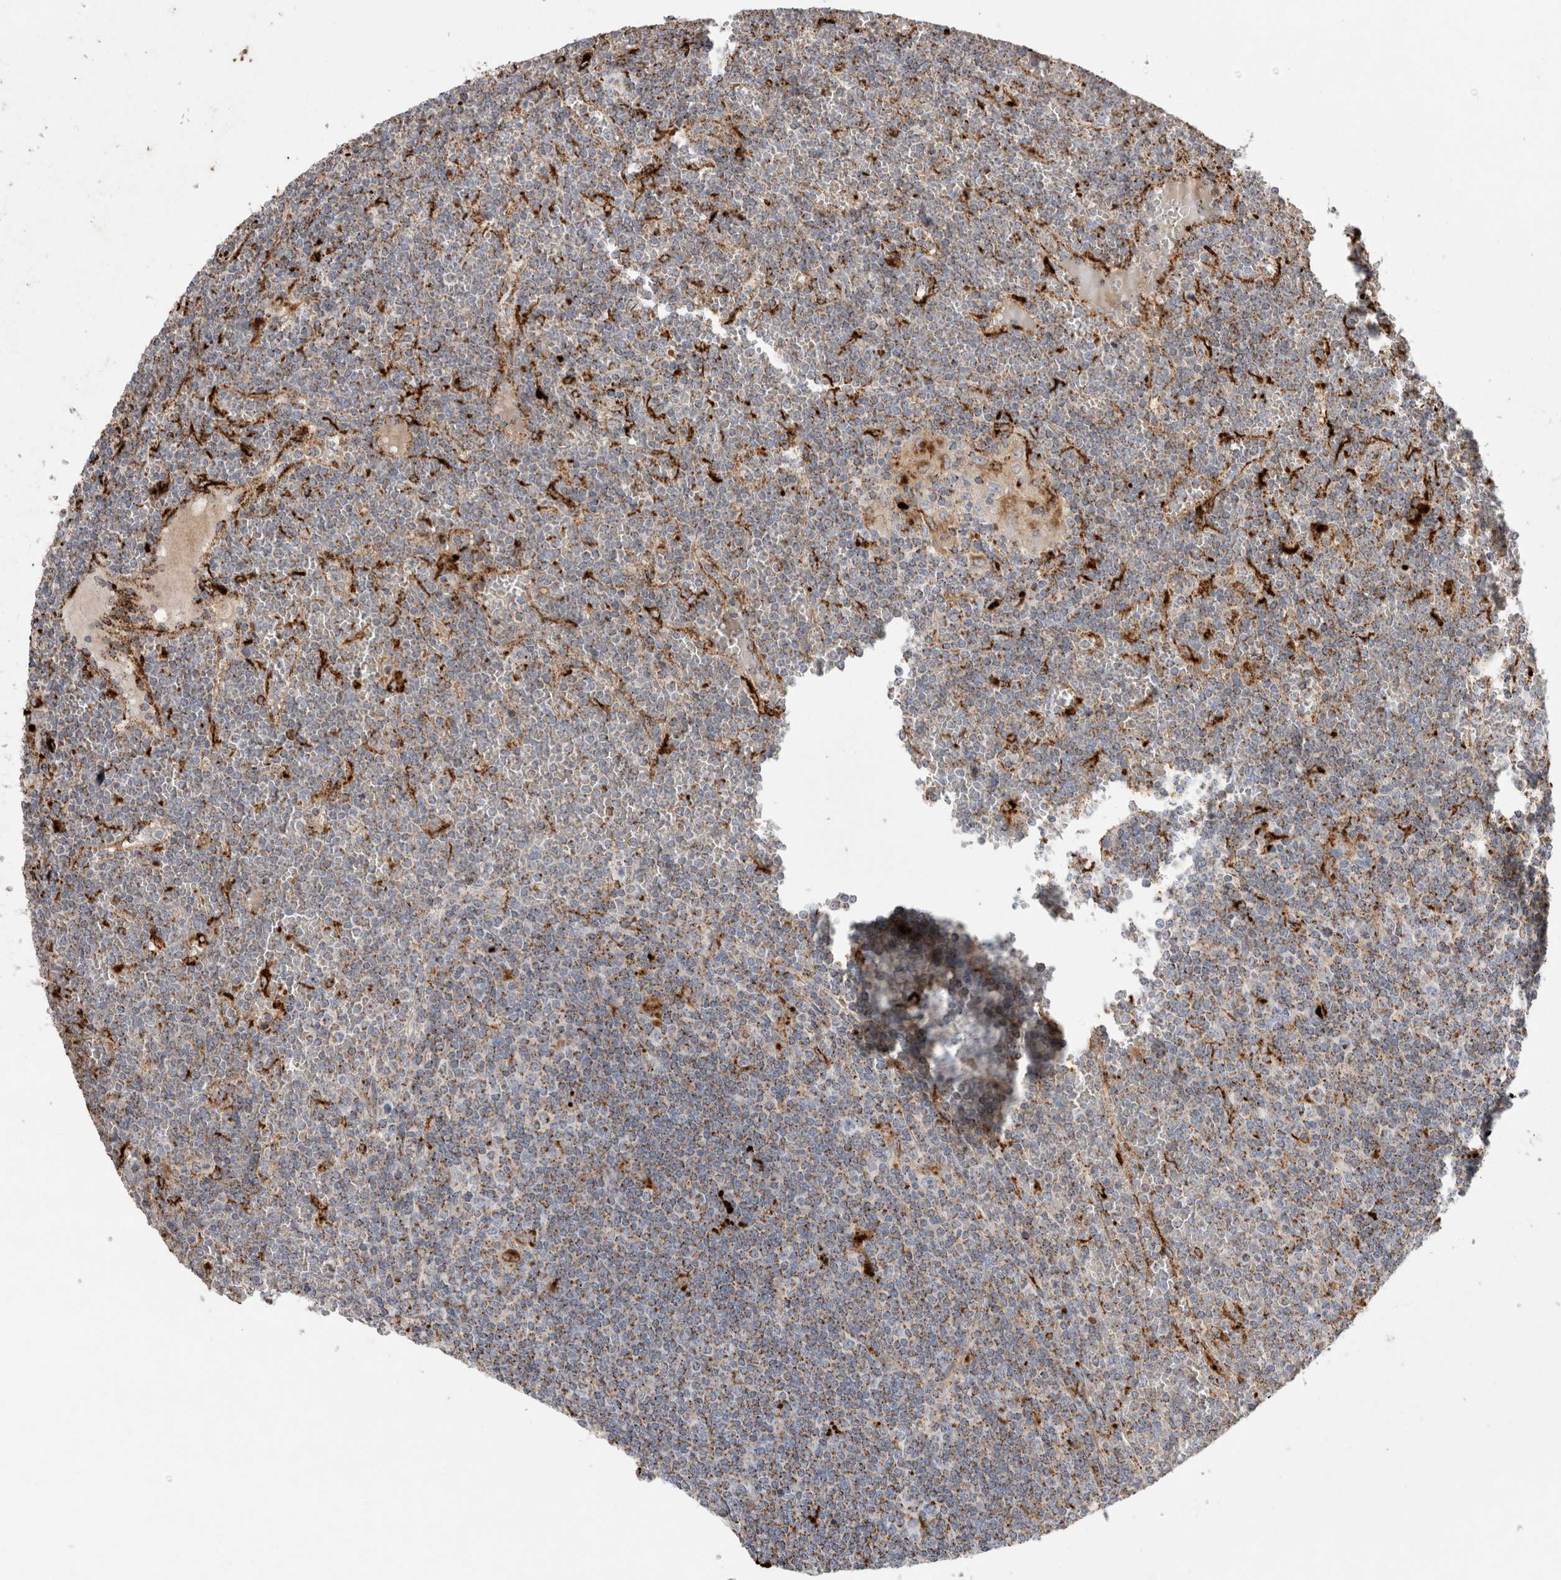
{"staining": {"intensity": "weak", "quantity": ">75%", "location": "cytoplasmic/membranous"}, "tissue": "lymphoma", "cell_type": "Tumor cells", "image_type": "cancer", "snomed": [{"axis": "morphology", "description": "Malignant lymphoma, non-Hodgkin's type, Low grade"}, {"axis": "topography", "description": "Spleen"}], "caption": "Low-grade malignant lymphoma, non-Hodgkin's type tissue shows weak cytoplasmic/membranous positivity in approximately >75% of tumor cells The staining was performed using DAB (3,3'-diaminobenzidine), with brown indicating positive protein expression. Nuclei are stained blue with hematoxylin.", "gene": "CTSA", "patient": {"sex": "female", "age": 19}}